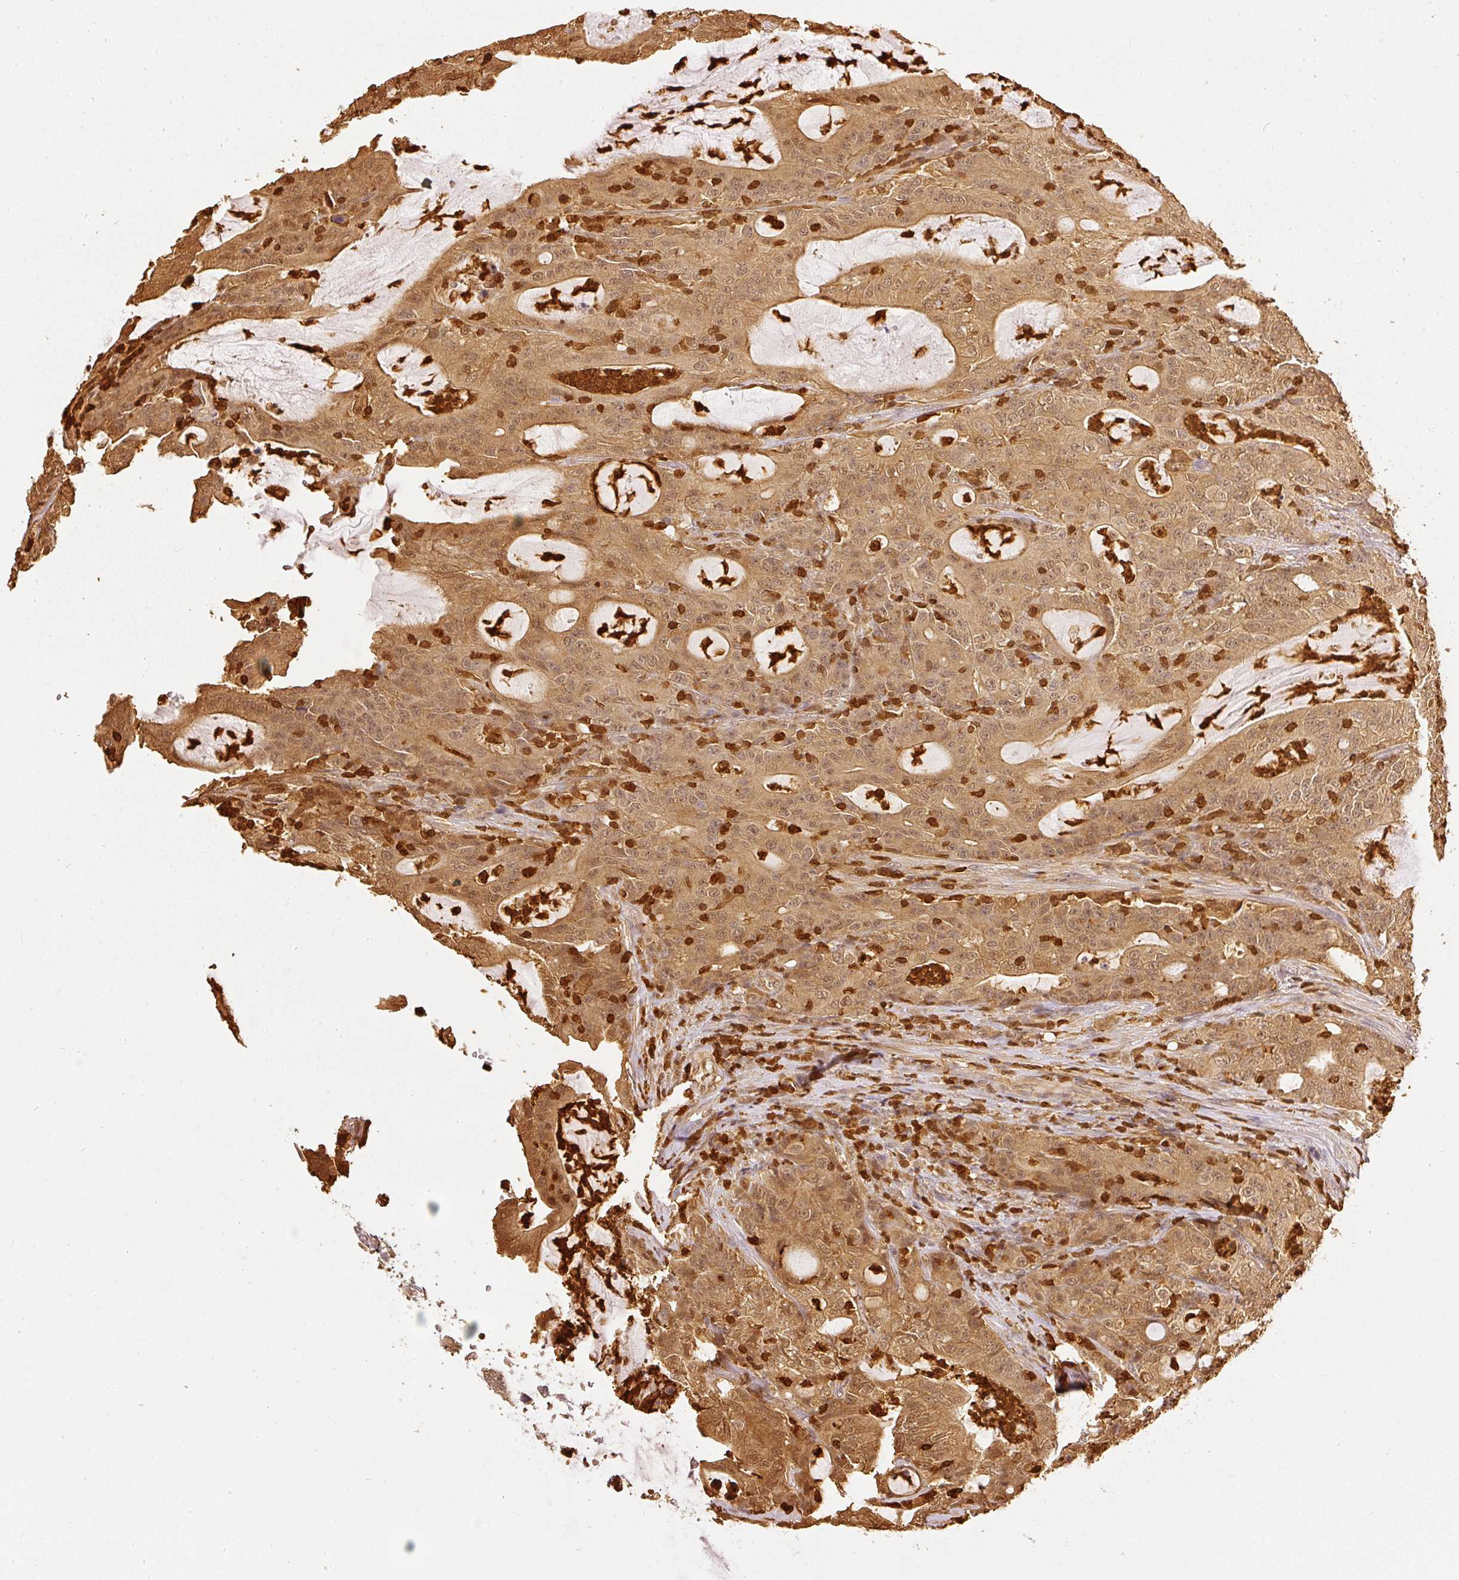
{"staining": {"intensity": "moderate", "quantity": ">75%", "location": "cytoplasmic/membranous,nuclear"}, "tissue": "colorectal cancer", "cell_type": "Tumor cells", "image_type": "cancer", "snomed": [{"axis": "morphology", "description": "Adenocarcinoma, NOS"}, {"axis": "topography", "description": "Colon"}], "caption": "Colorectal adenocarcinoma was stained to show a protein in brown. There is medium levels of moderate cytoplasmic/membranous and nuclear positivity in approximately >75% of tumor cells.", "gene": "PFN1", "patient": {"sex": "male", "age": 83}}